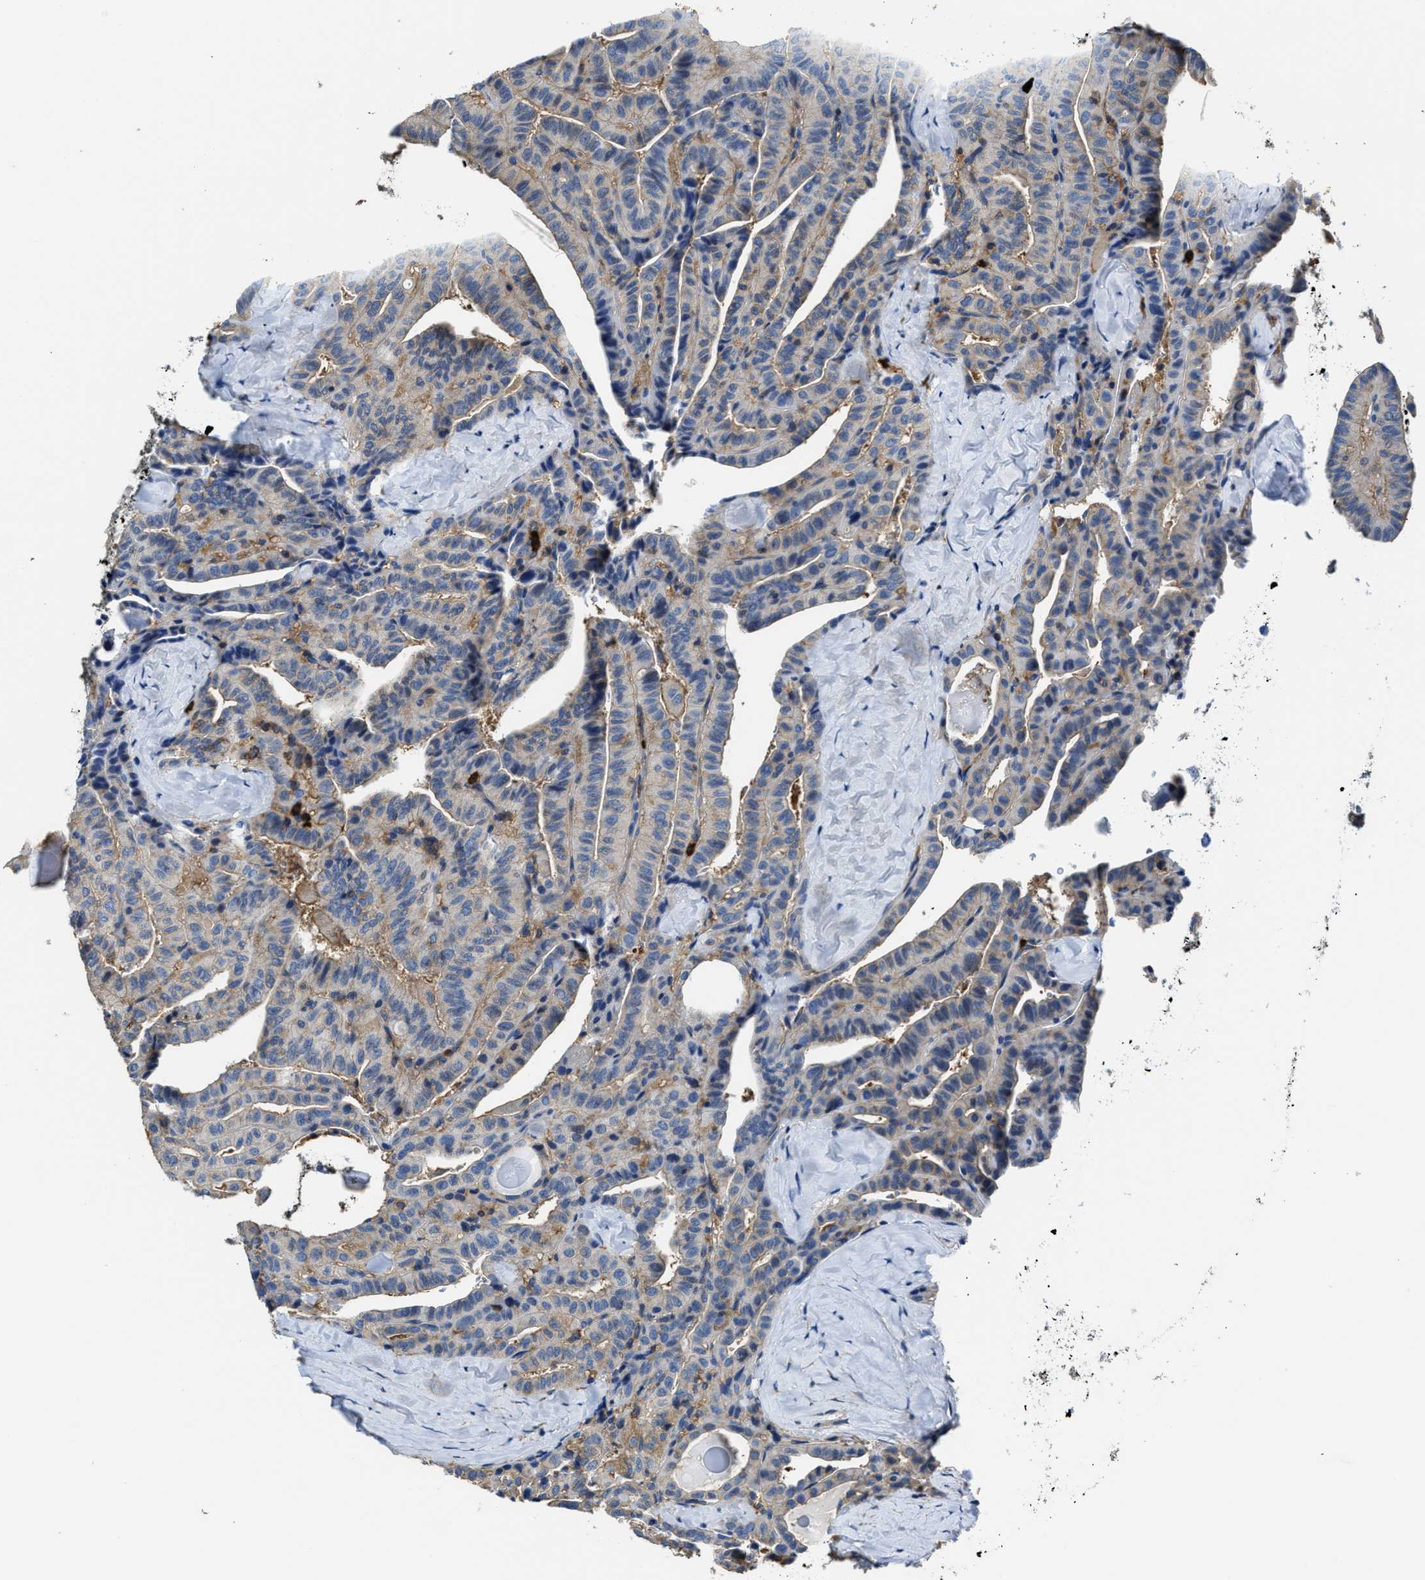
{"staining": {"intensity": "weak", "quantity": "<25%", "location": "cytoplasmic/membranous"}, "tissue": "thyroid cancer", "cell_type": "Tumor cells", "image_type": "cancer", "snomed": [{"axis": "morphology", "description": "Papillary adenocarcinoma, NOS"}, {"axis": "topography", "description": "Thyroid gland"}], "caption": "DAB immunohistochemical staining of papillary adenocarcinoma (thyroid) shows no significant positivity in tumor cells.", "gene": "TRAF6", "patient": {"sex": "male", "age": 77}}